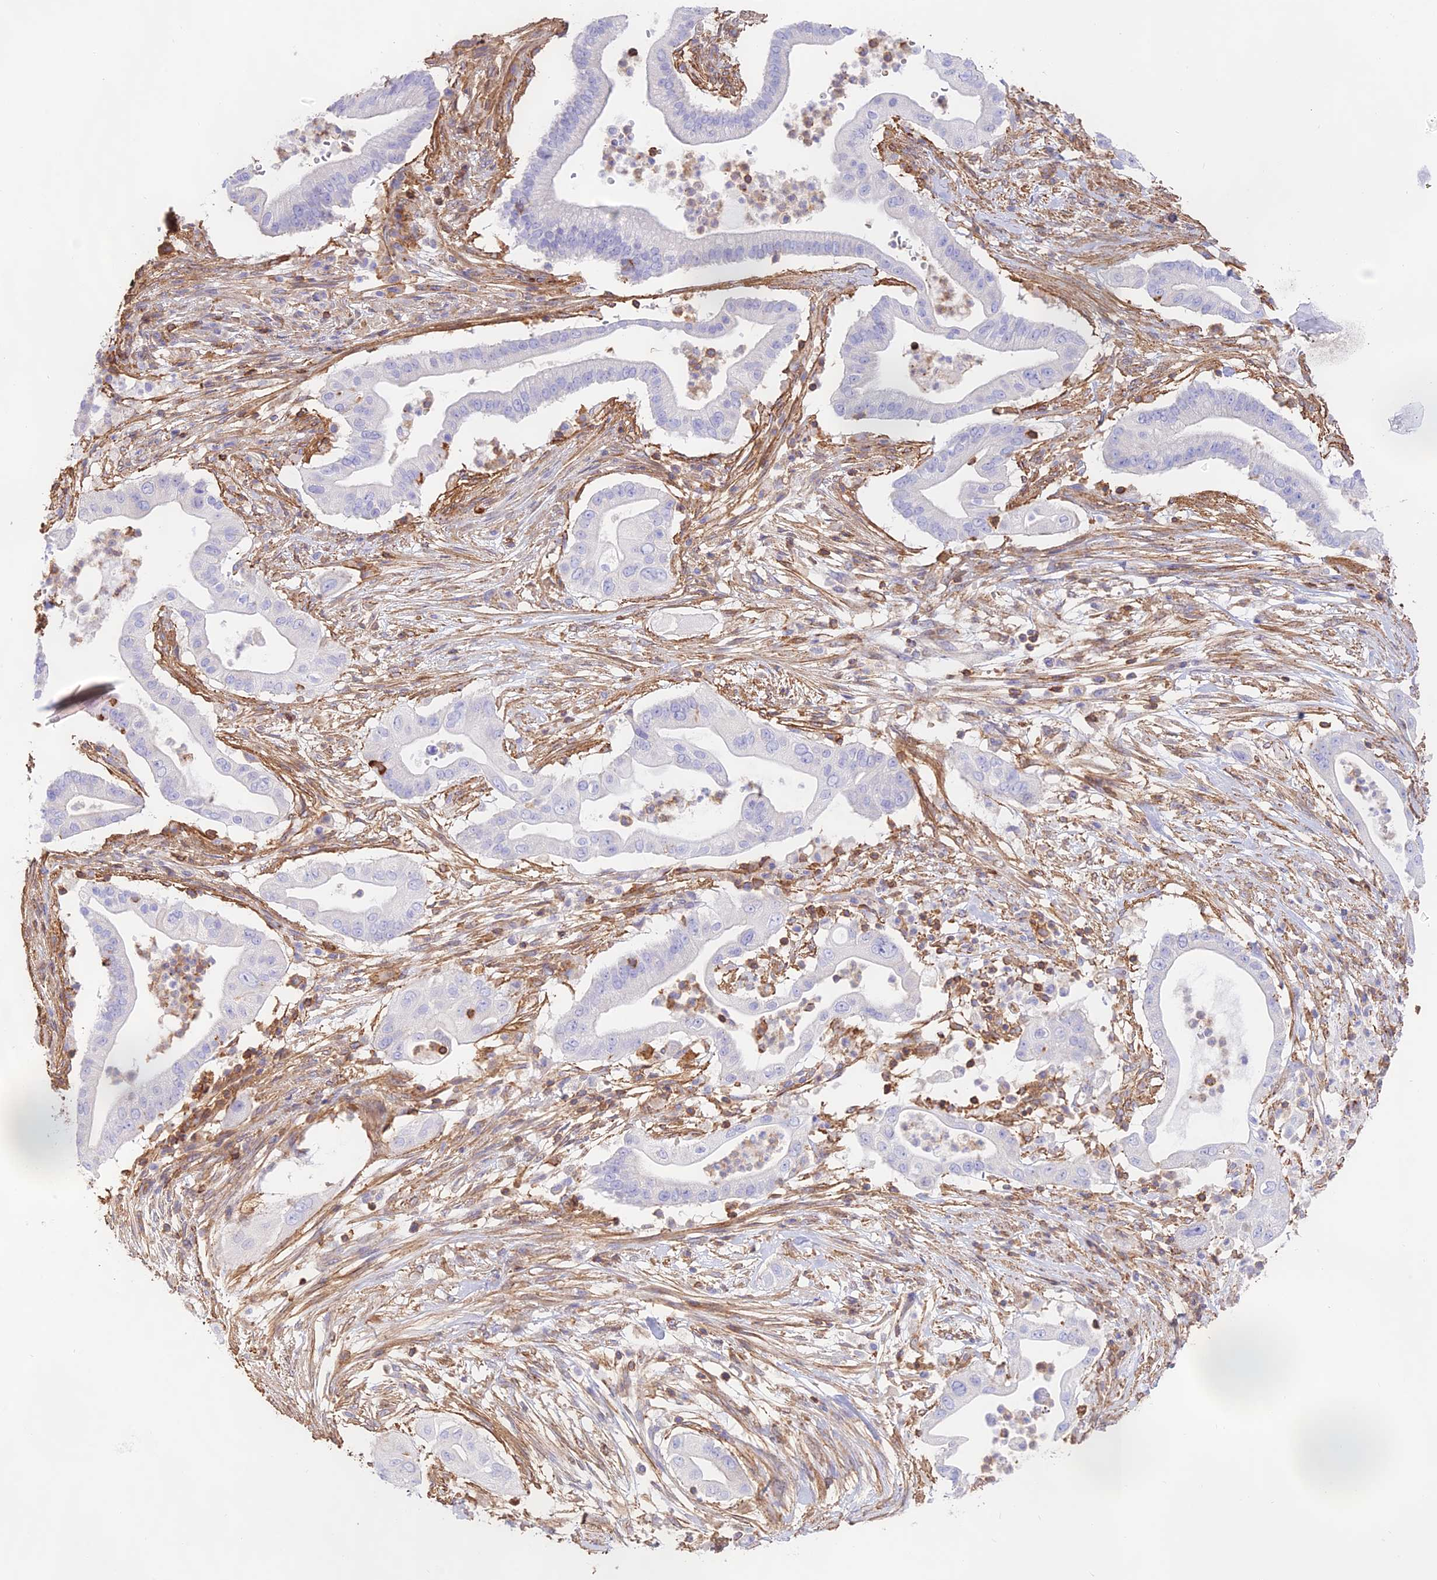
{"staining": {"intensity": "negative", "quantity": "none", "location": "none"}, "tissue": "pancreatic cancer", "cell_type": "Tumor cells", "image_type": "cancer", "snomed": [{"axis": "morphology", "description": "Adenocarcinoma, NOS"}, {"axis": "topography", "description": "Pancreas"}], "caption": "There is no significant expression in tumor cells of pancreatic cancer (adenocarcinoma).", "gene": "DENND1C", "patient": {"sex": "male", "age": 68}}